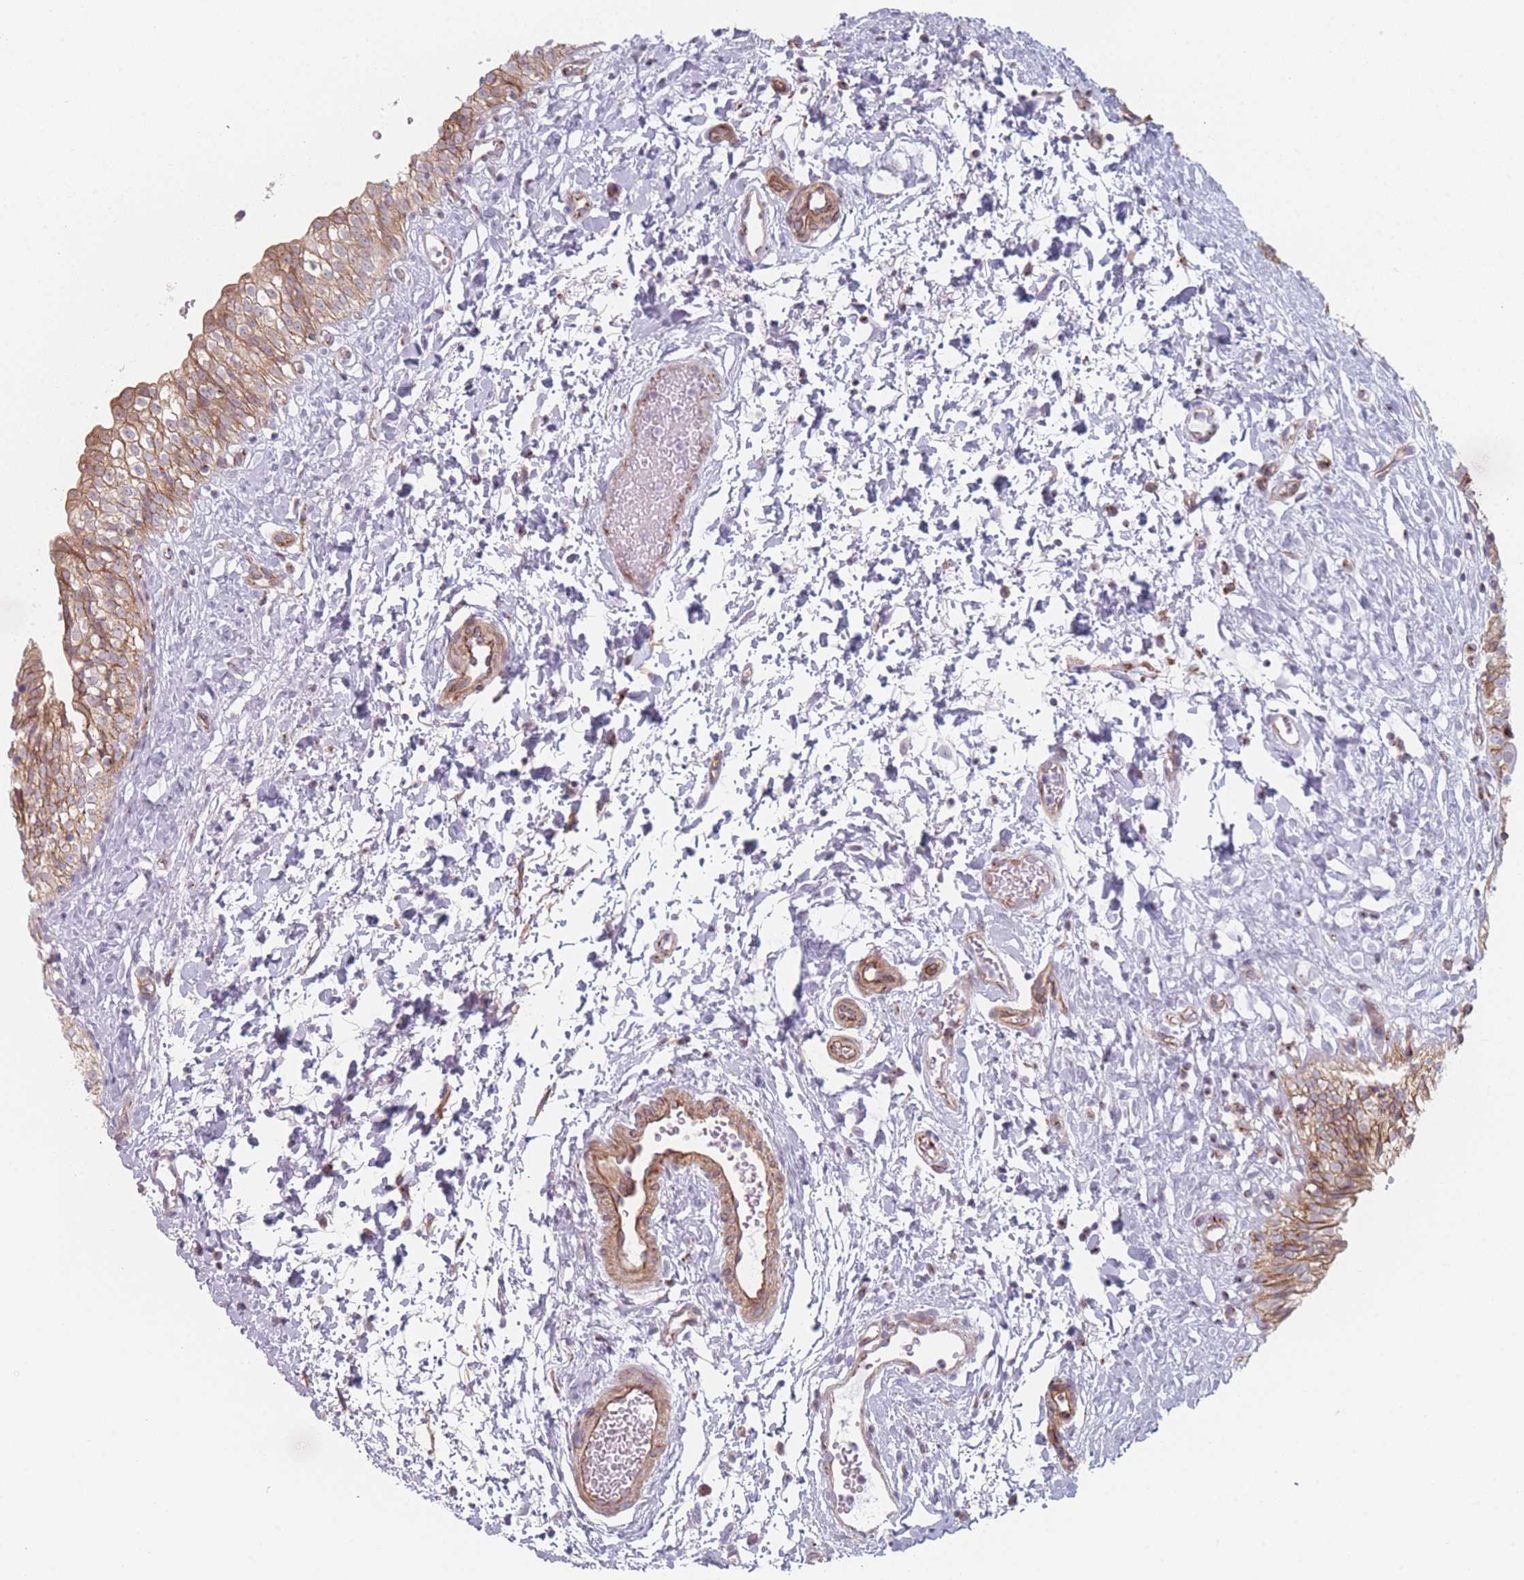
{"staining": {"intensity": "moderate", "quantity": ">75%", "location": "cytoplasmic/membranous"}, "tissue": "urinary bladder", "cell_type": "Urothelial cells", "image_type": "normal", "snomed": [{"axis": "morphology", "description": "Normal tissue, NOS"}, {"axis": "topography", "description": "Urinary bladder"}], "caption": "High-magnification brightfield microscopy of normal urinary bladder stained with DAB (3,3'-diaminobenzidine) (brown) and counterstained with hematoxylin (blue). urothelial cells exhibit moderate cytoplasmic/membranous staining is appreciated in about>75% of cells.", "gene": "RNF4", "patient": {"sex": "male", "age": 51}}